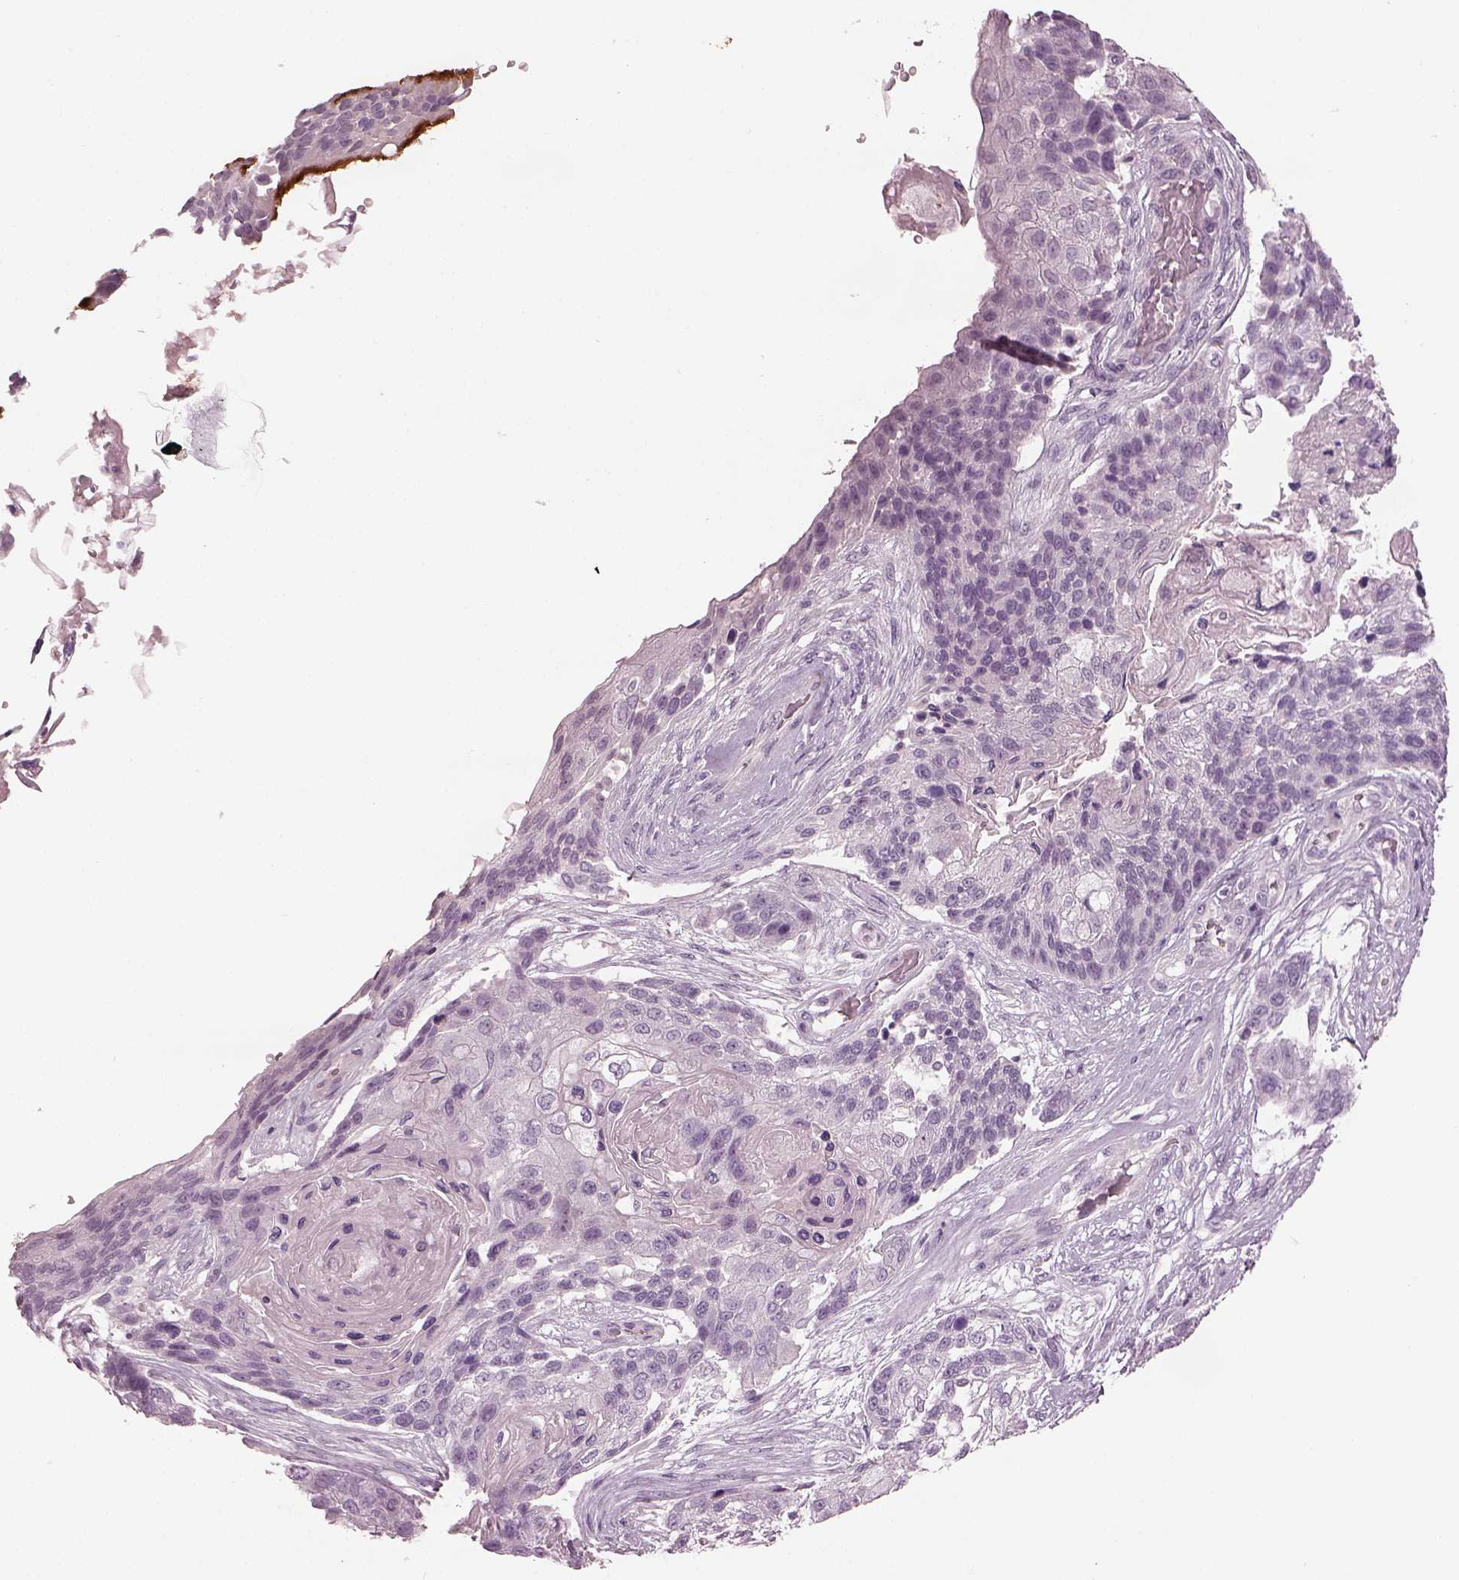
{"staining": {"intensity": "negative", "quantity": "none", "location": "none"}, "tissue": "lung cancer", "cell_type": "Tumor cells", "image_type": "cancer", "snomed": [{"axis": "morphology", "description": "Squamous cell carcinoma, NOS"}, {"axis": "topography", "description": "Lung"}], "caption": "Immunohistochemical staining of lung squamous cell carcinoma reveals no significant positivity in tumor cells.", "gene": "PACRG", "patient": {"sex": "male", "age": 69}}